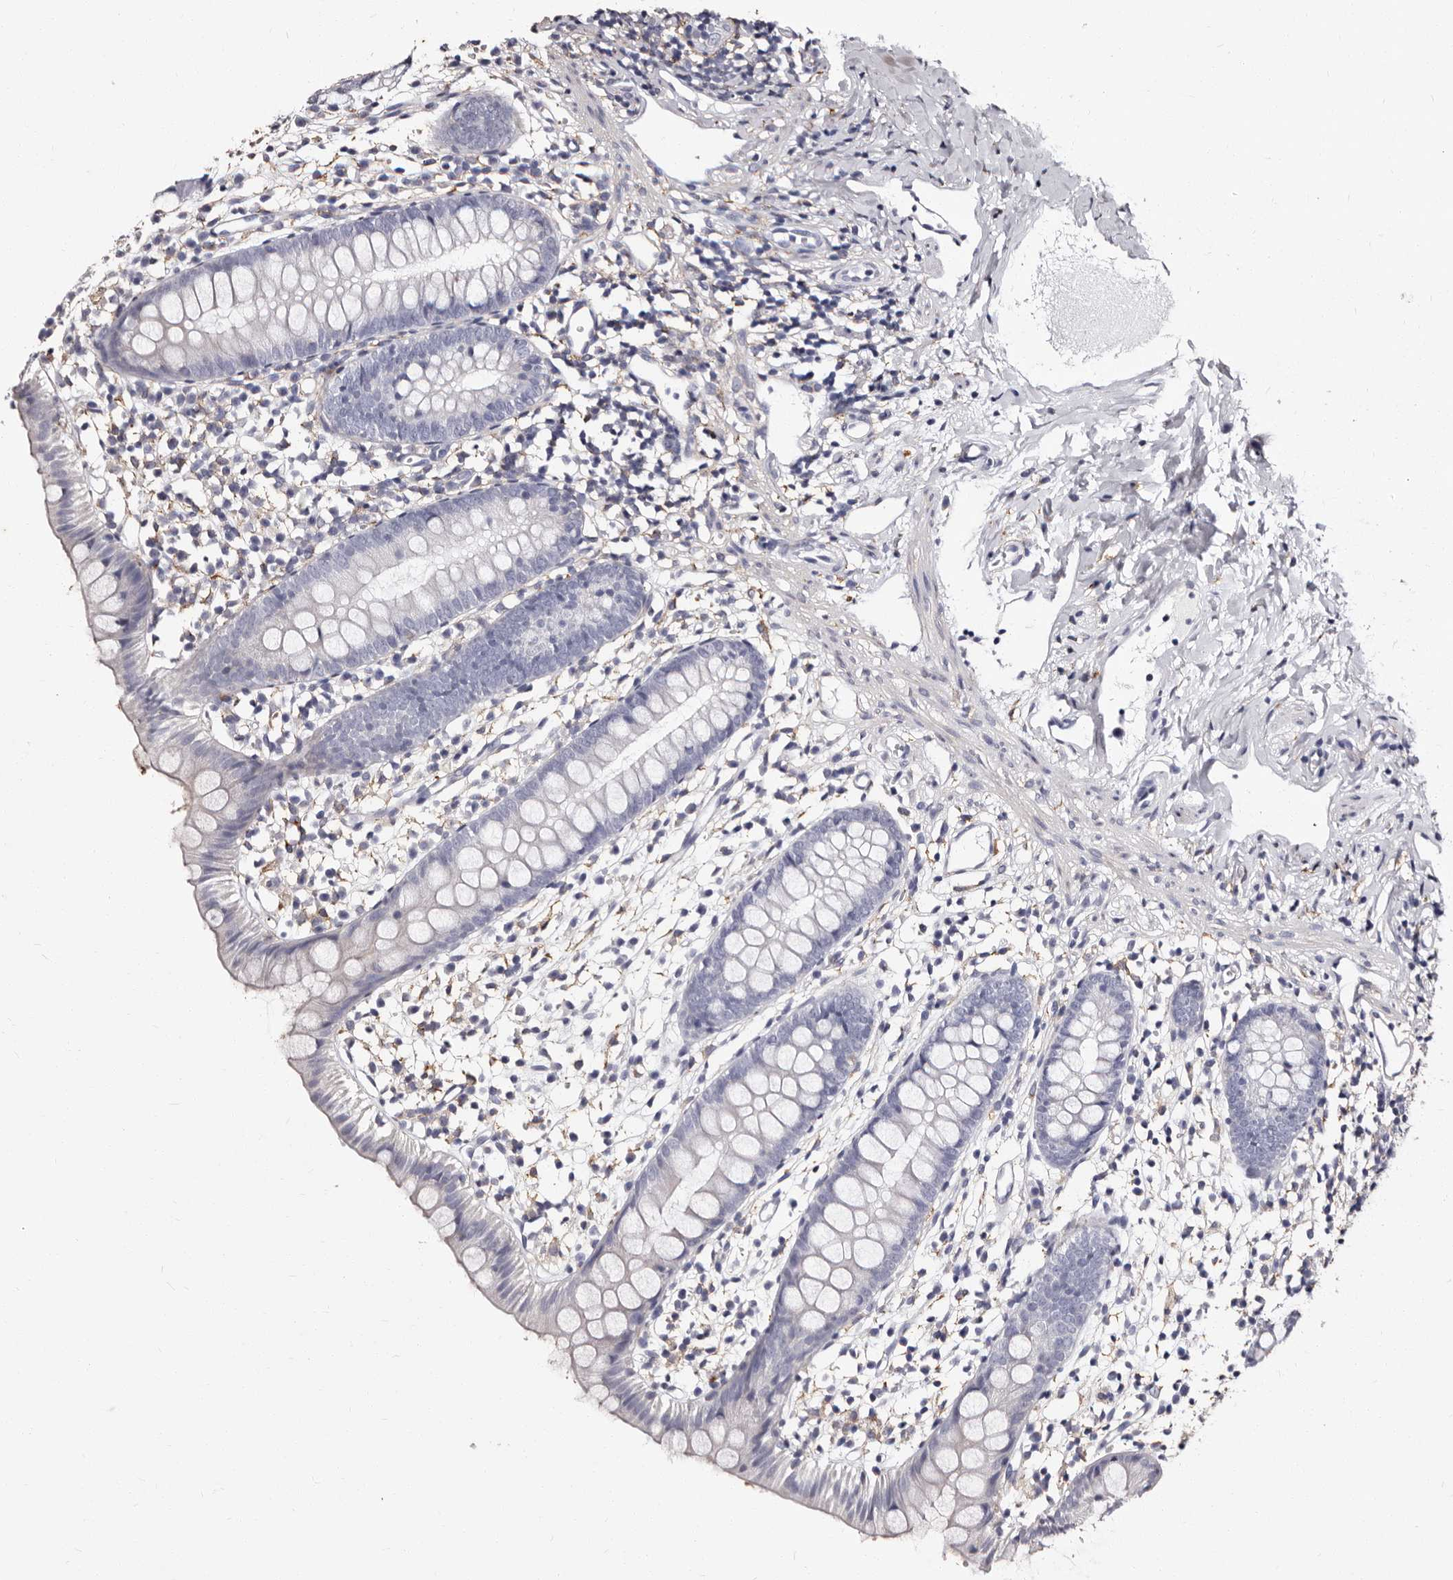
{"staining": {"intensity": "negative", "quantity": "none", "location": "none"}, "tissue": "appendix", "cell_type": "Glandular cells", "image_type": "normal", "snomed": [{"axis": "morphology", "description": "Normal tissue, NOS"}, {"axis": "topography", "description": "Appendix"}], "caption": "This is an IHC photomicrograph of unremarkable human appendix. There is no positivity in glandular cells.", "gene": "AUNIP", "patient": {"sex": "female", "age": 20}}